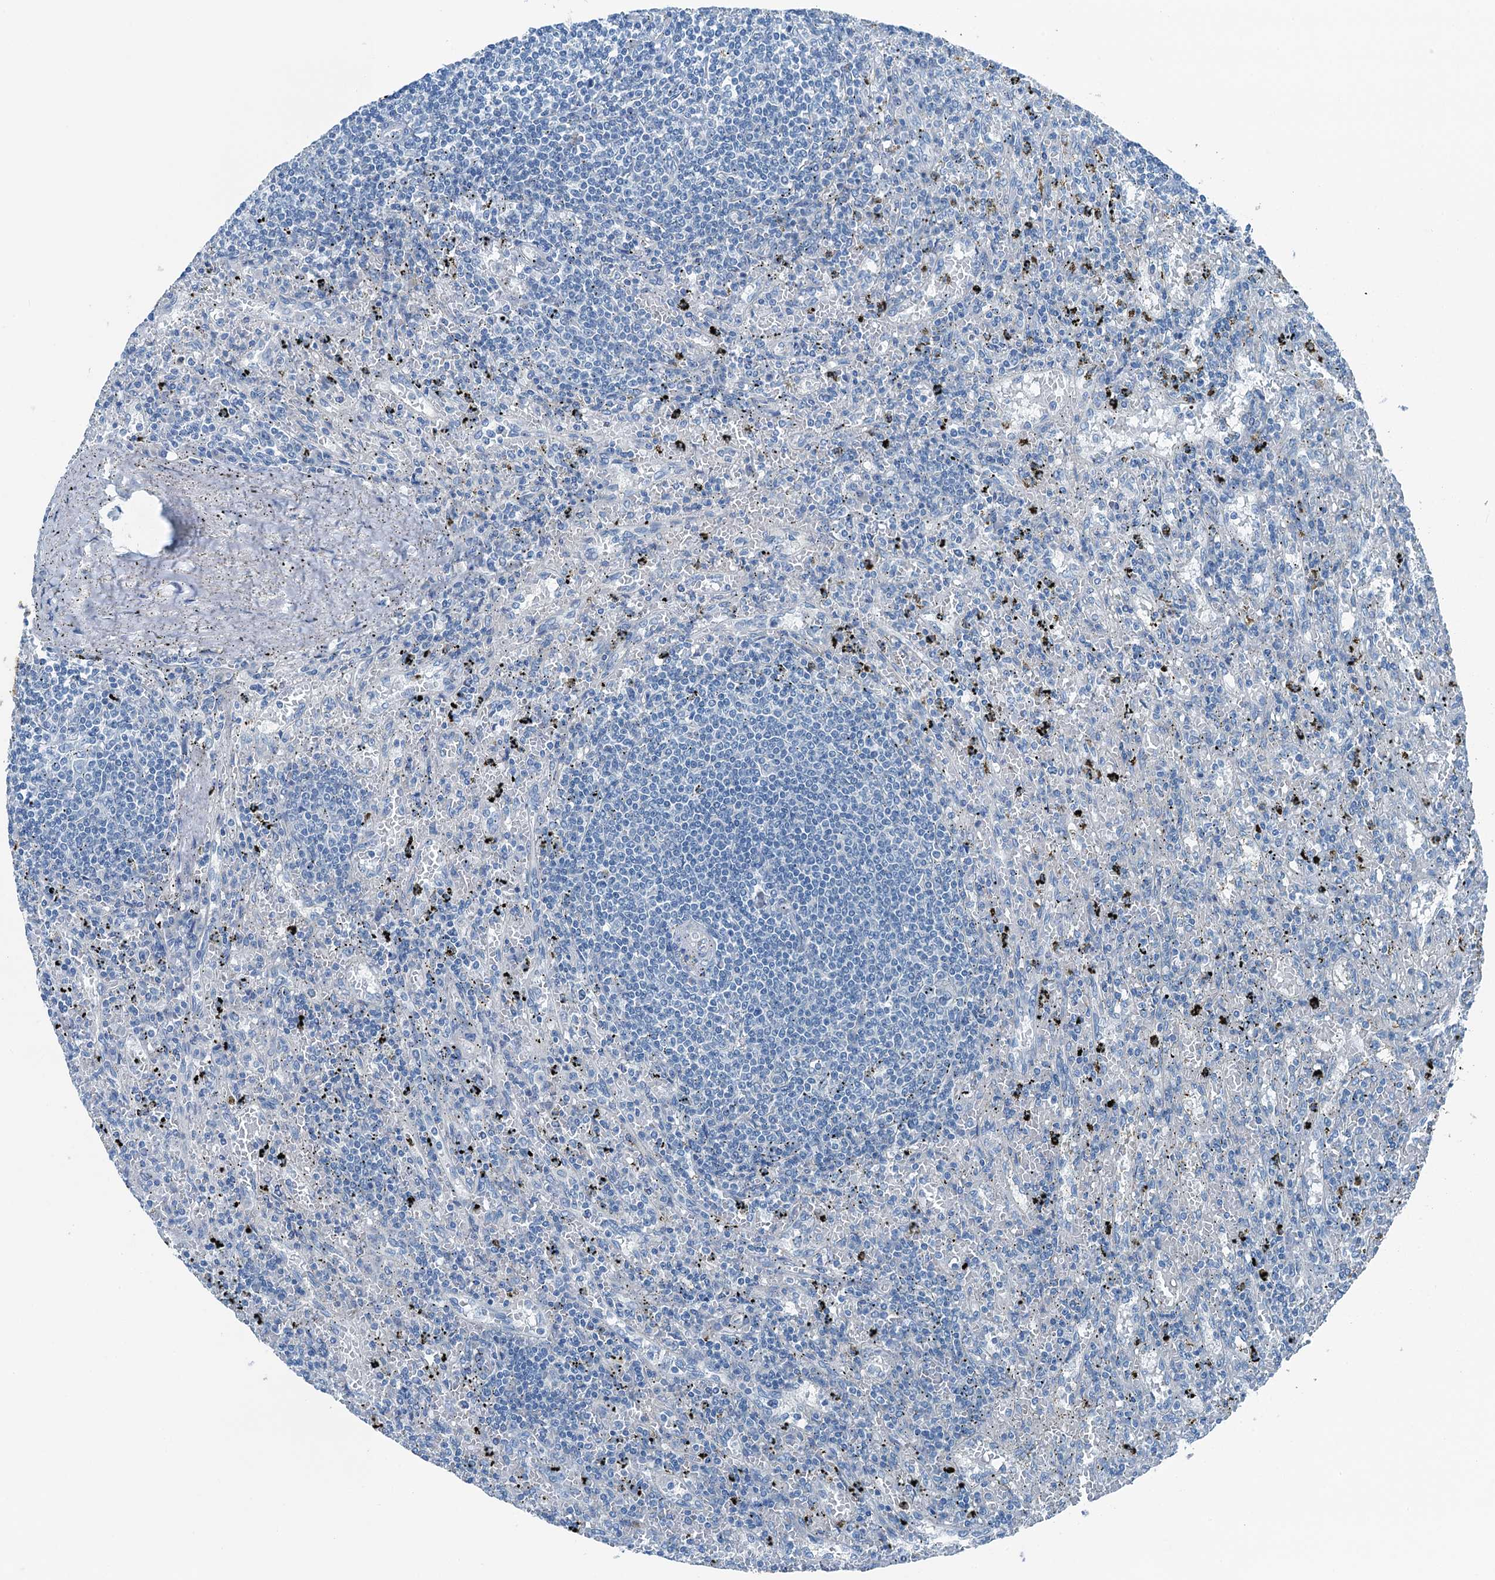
{"staining": {"intensity": "negative", "quantity": "none", "location": "none"}, "tissue": "lymphoma", "cell_type": "Tumor cells", "image_type": "cancer", "snomed": [{"axis": "morphology", "description": "Malignant lymphoma, non-Hodgkin's type, Low grade"}, {"axis": "topography", "description": "Spleen"}], "caption": "A high-resolution micrograph shows immunohistochemistry (IHC) staining of low-grade malignant lymphoma, non-Hodgkin's type, which demonstrates no significant positivity in tumor cells.", "gene": "TMOD2", "patient": {"sex": "male", "age": 76}}